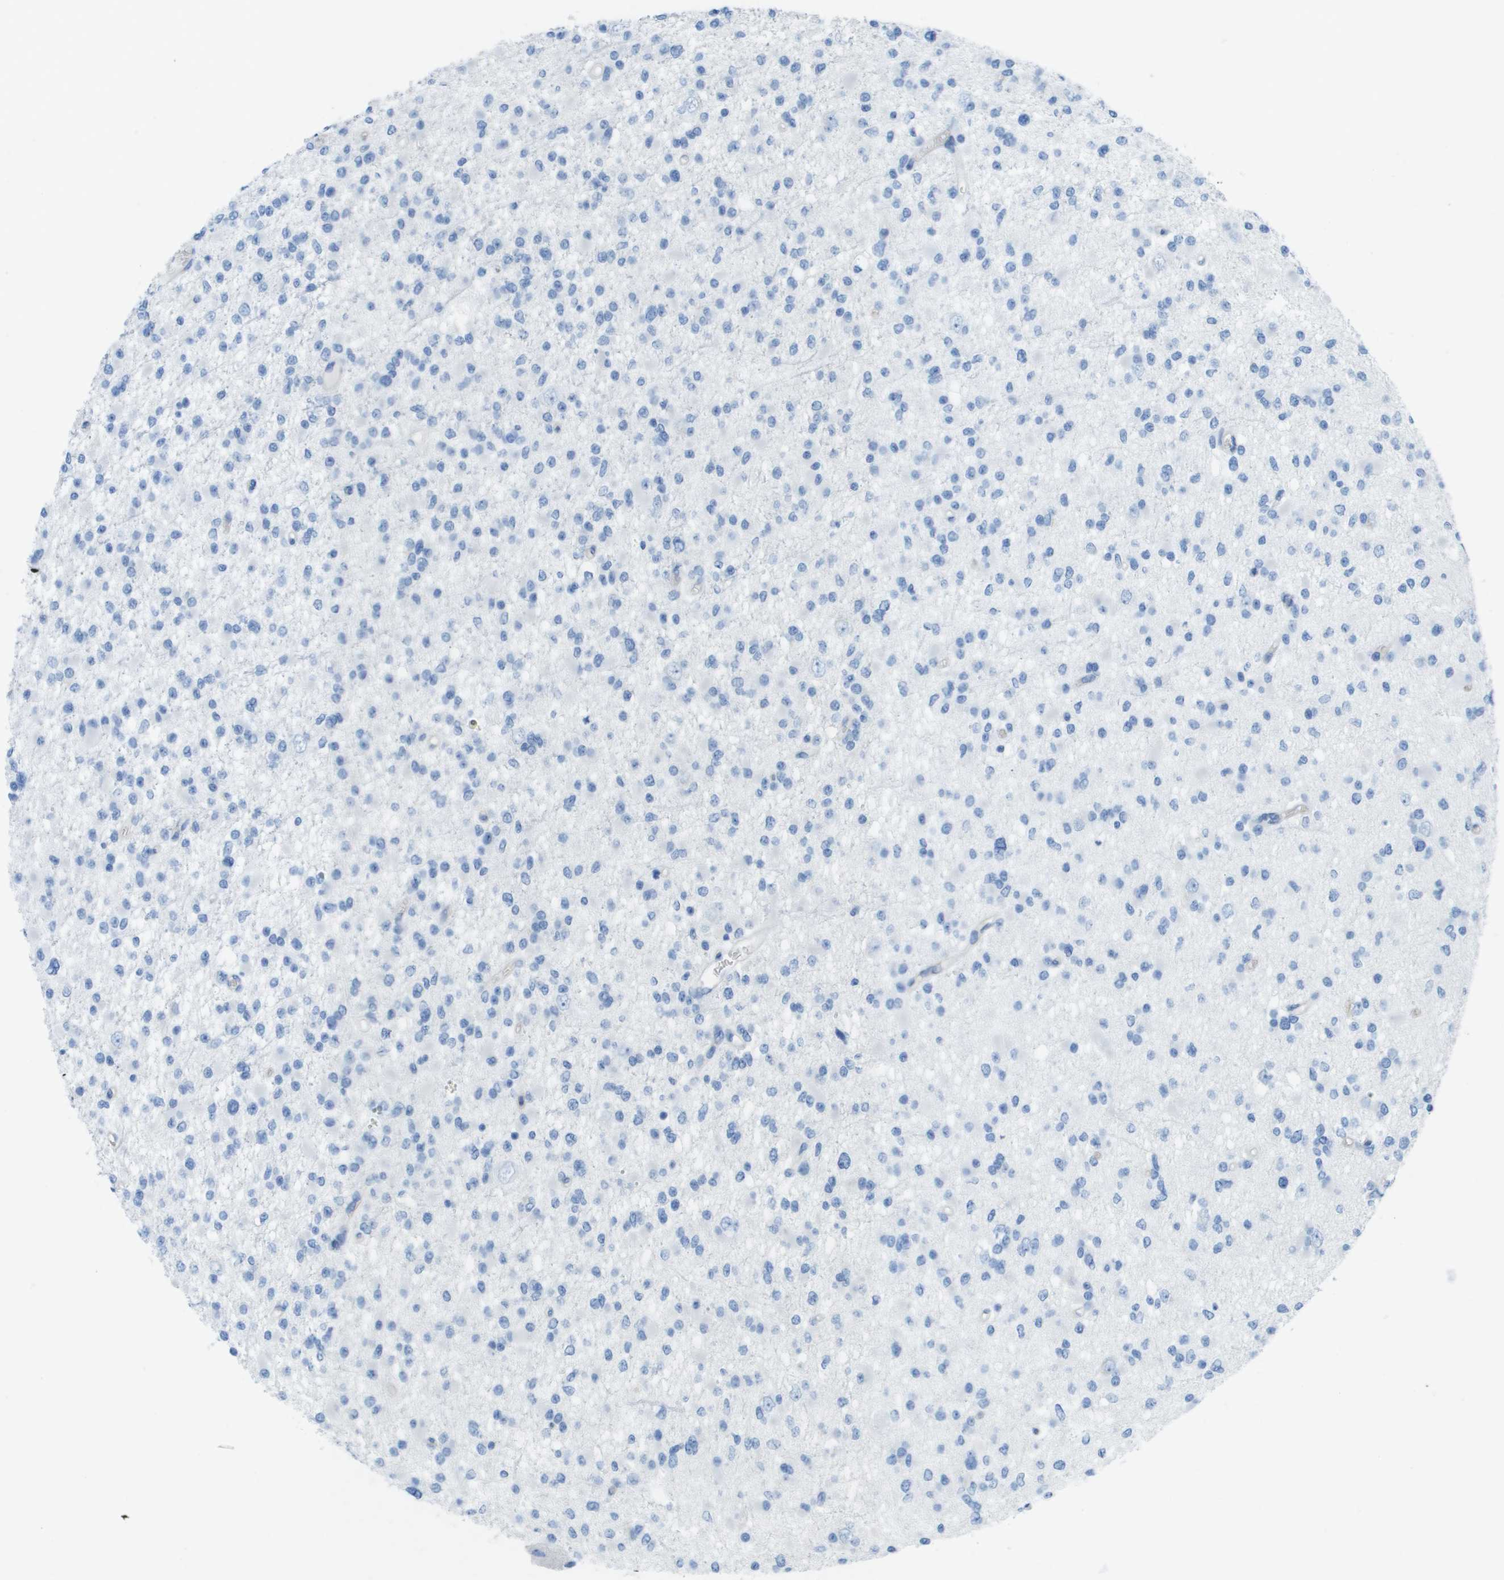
{"staining": {"intensity": "negative", "quantity": "none", "location": "none"}, "tissue": "glioma", "cell_type": "Tumor cells", "image_type": "cancer", "snomed": [{"axis": "morphology", "description": "Glioma, malignant, Low grade"}, {"axis": "topography", "description": "Brain"}], "caption": "Tumor cells are negative for brown protein staining in glioma.", "gene": "CD46", "patient": {"sex": "female", "age": 22}}